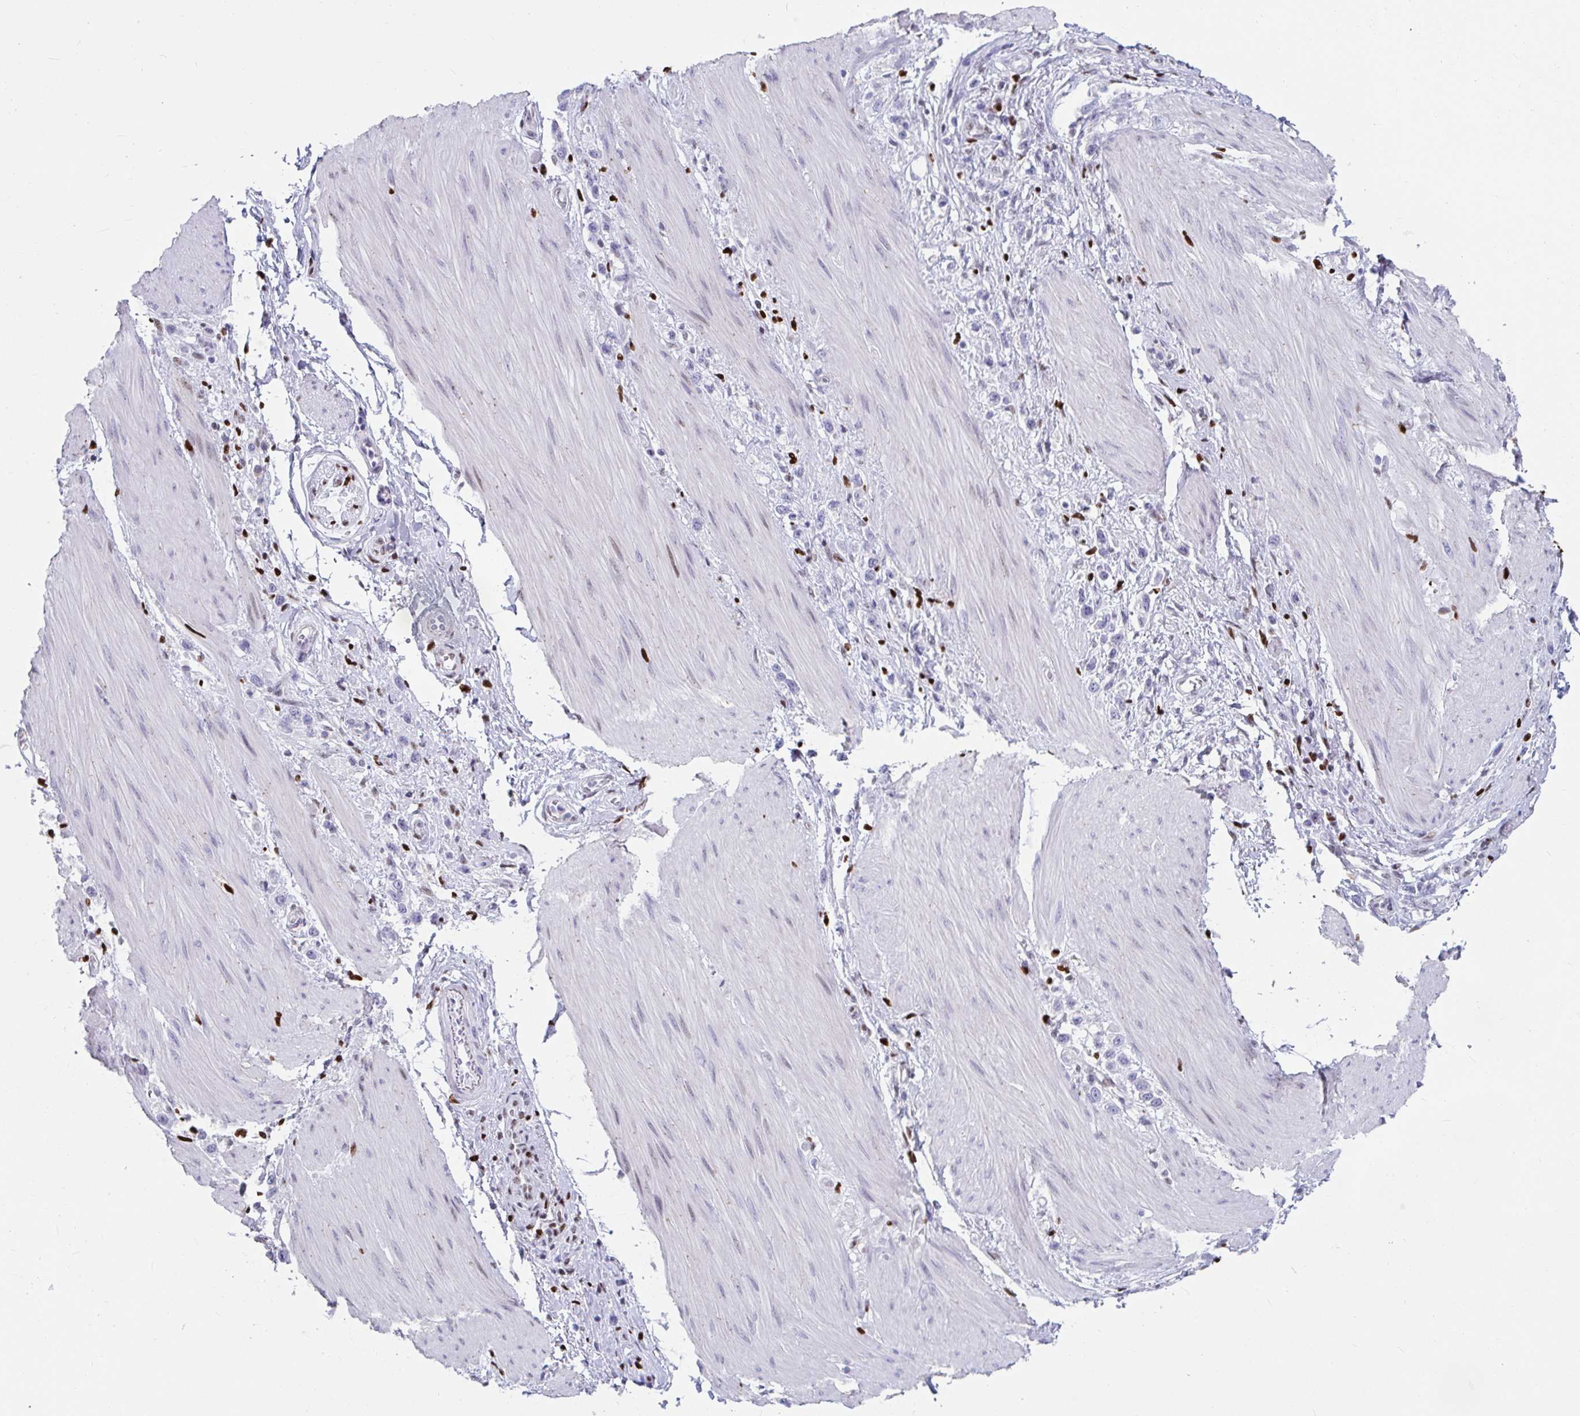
{"staining": {"intensity": "negative", "quantity": "none", "location": "none"}, "tissue": "stomach cancer", "cell_type": "Tumor cells", "image_type": "cancer", "snomed": [{"axis": "morphology", "description": "Adenocarcinoma, NOS"}, {"axis": "topography", "description": "Stomach"}], "caption": "High power microscopy image of an immunohistochemistry (IHC) photomicrograph of stomach adenocarcinoma, revealing no significant expression in tumor cells. (DAB IHC with hematoxylin counter stain).", "gene": "ZNF586", "patient": {"sex": "female", "age": 65}}